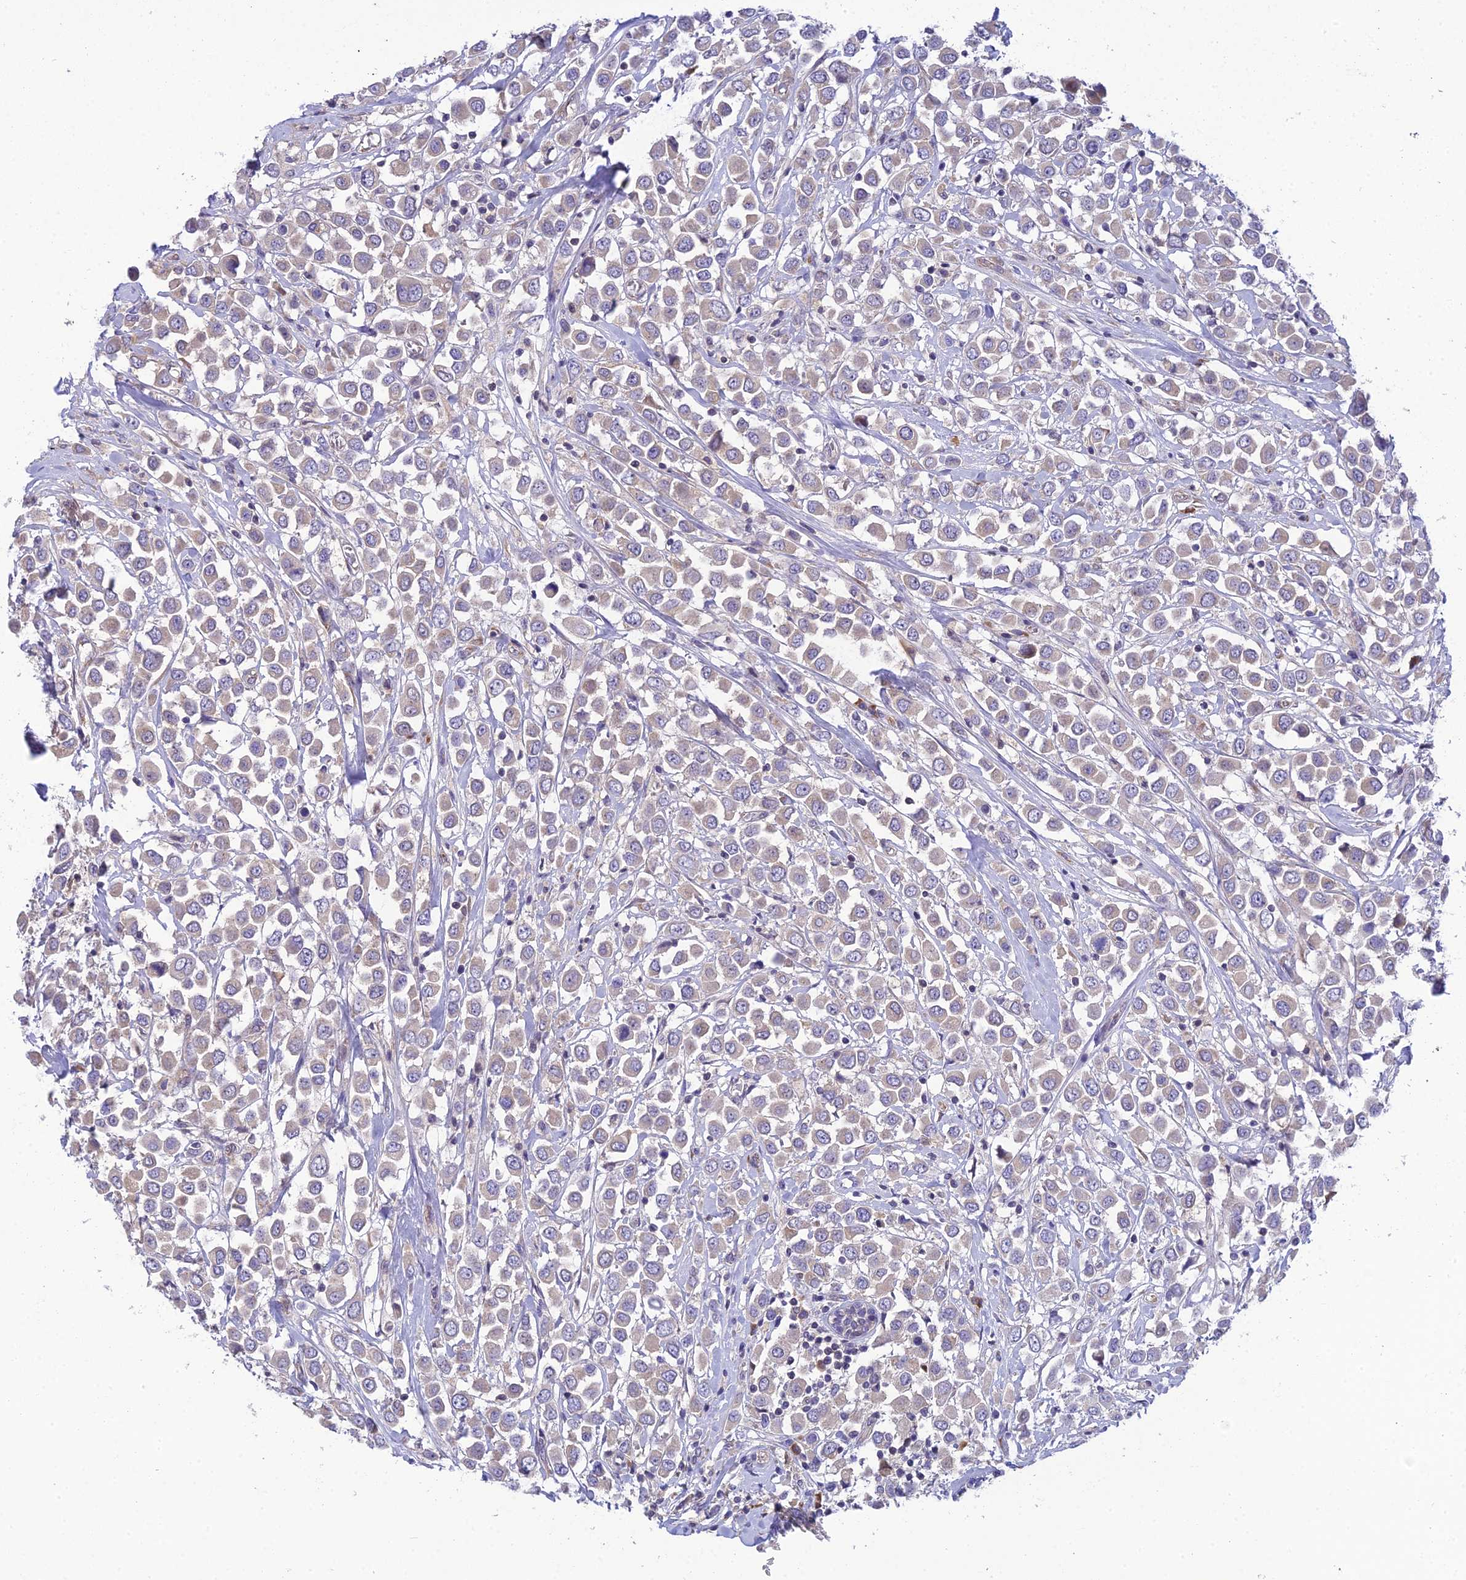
{"staining": {"intensity": "weak", "quantity": "25%-75%", "location": "cytoplasmic/membranous"}, "tissue": "breast cancer", "cell_type": "Tumor cells", "image_type": "cancer", "snomed": [{"axis": "morphology", "description": "Duct carcinoma"}, {"axis": "topography", "description": "Breast"}], "caption": "Immunohistochemical staining of human infiltrating ductal carcinoma (breast) shows low levels of weak cytoplasmic/membranous staining in about 25%-75% of tumor cells.", "gene": "CLCN7", "patient": {"sex": "female", "age": 61}}